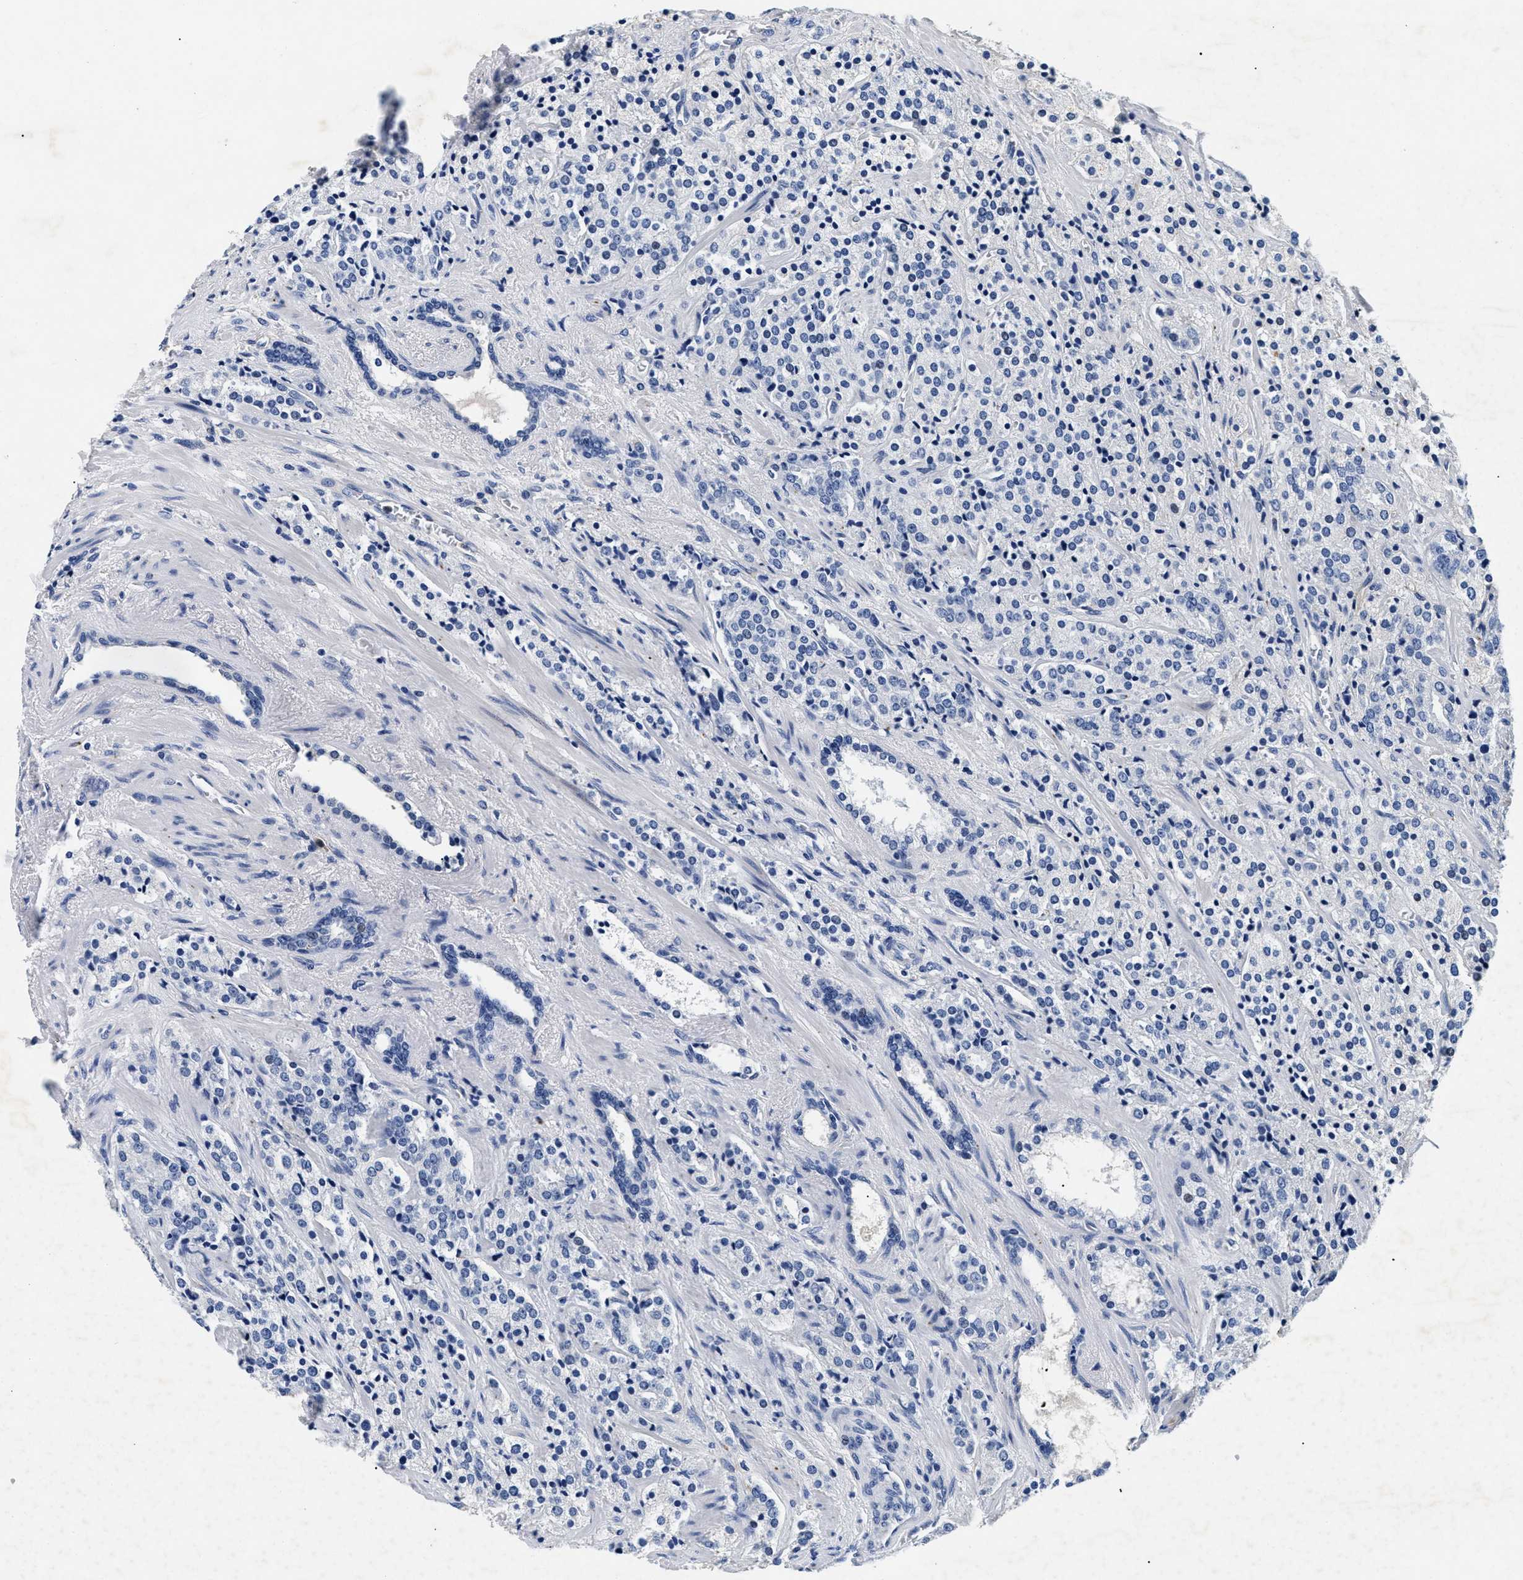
{"staining": {"intensity": "negative", "quantity": "none", "location": "none"}, "tissue": "prostate cancer", "cell_type": "Tumor cells", "image_type": "cancer", "snomed": [{"axis": "morphology", "description": "Adenocarcinoma, High grade"}, {"axis": "topography", "description": "Prostate"}], "caption": "Histopathology image shows no significant protein expression in tumor cells of high-grade adenocarcinoma (prostate).", "gene": "LAMA3", "patient": {"sex": "male", "age": 71}}